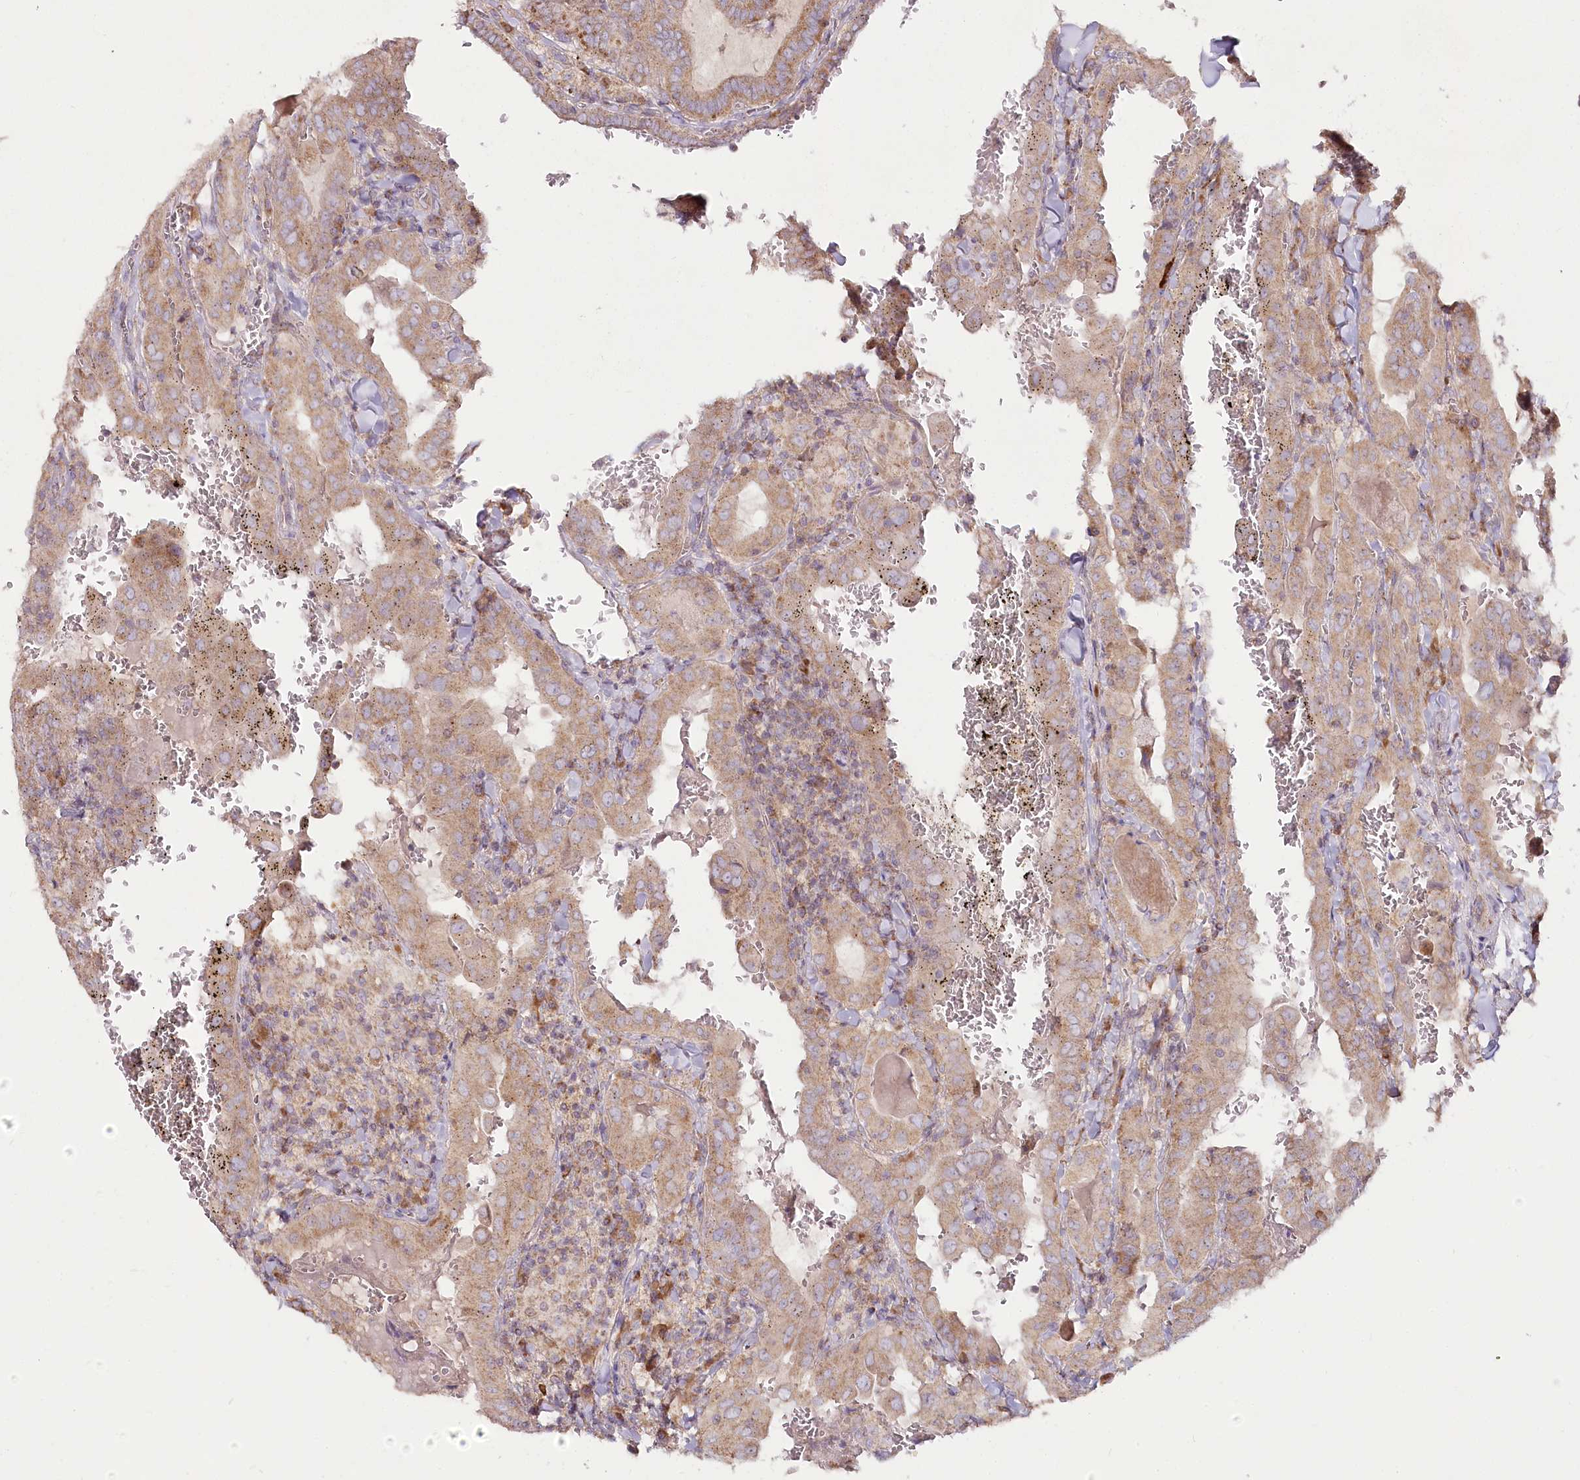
{"staining": {"intensity": "moderate", "quantity": ">75%", "location": "cytoplasmic/membranous"}, "tissue": "thyroid cancer", "cell_type": "Tumor cells", "image_type": "cancer", "snomed": [{"axis": "morphology", "description": "Papillary adenocarcinoma, NOS"}, {"axis": "topography", "description": "Thyroid gland"}], "caption": "An image of thyroid cancer (papillary adenocarcinoma) stained for a protein shows moderate cytoplasmic/membranous brown staining in tumor cells. The staining is performed using DAB brown chromogen to label protein expression. The nuclei are counter-stained blue using hematoxylin.", "gene": "ACOX2", "patient": {"sex": "female", "age": 72}}